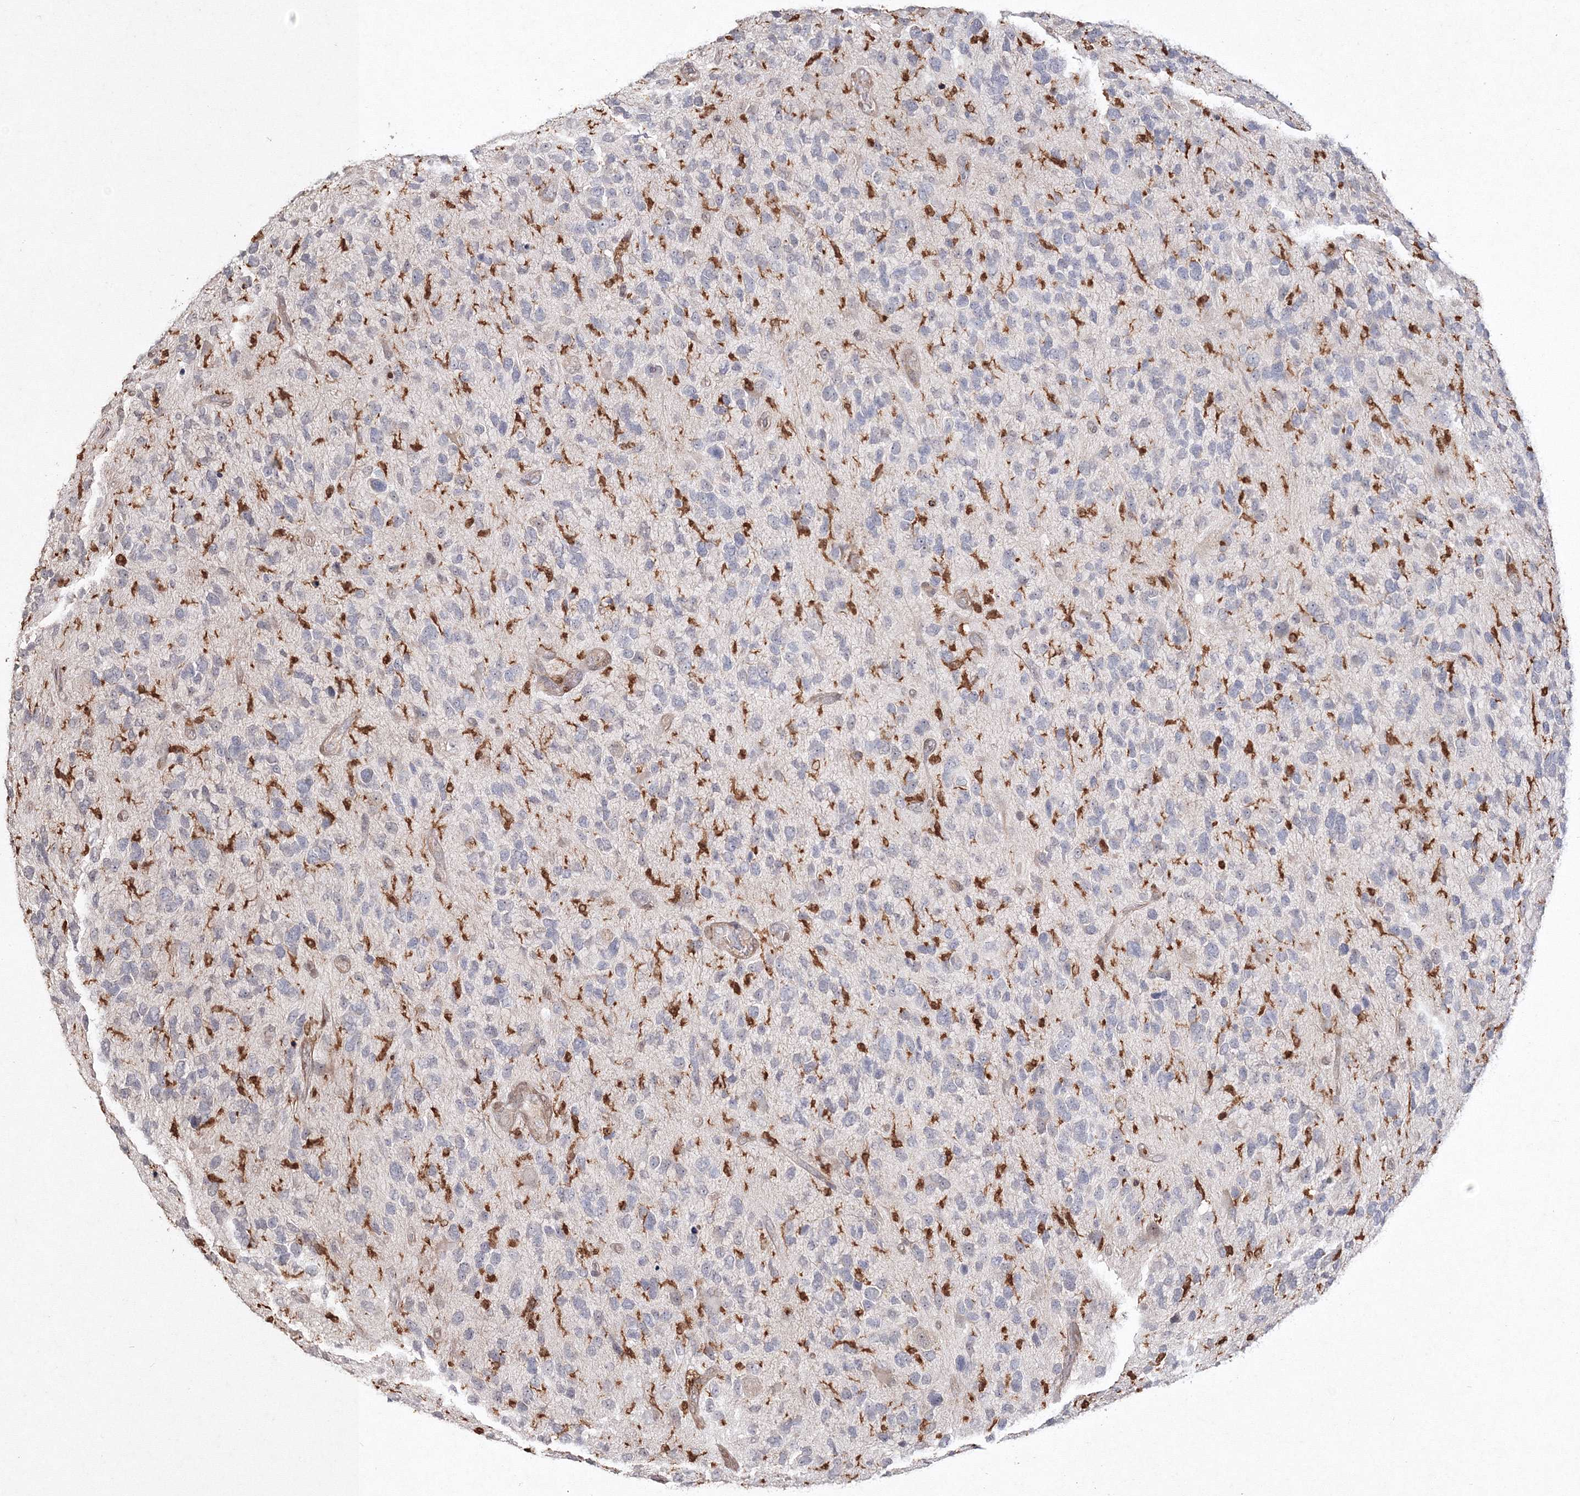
{"staining": {"intensity": "negative", "quantity": "none", "location": "none"}, "tissue": "glioma", "cell_type": "Tumor cells", "image_type": "cancer", "snomed": [{"axis": "morphology", "description": "Glioma, malignant, High grade"}, {"axis": "topography", "description": "Brain"}], "caption": "A micrograph of high-grade glioma (malignant) stained for a protein demonstrates no brown staining in tumor cells.", "gene": "S100A11", "patient": {"sex": "female", "age": 58}}